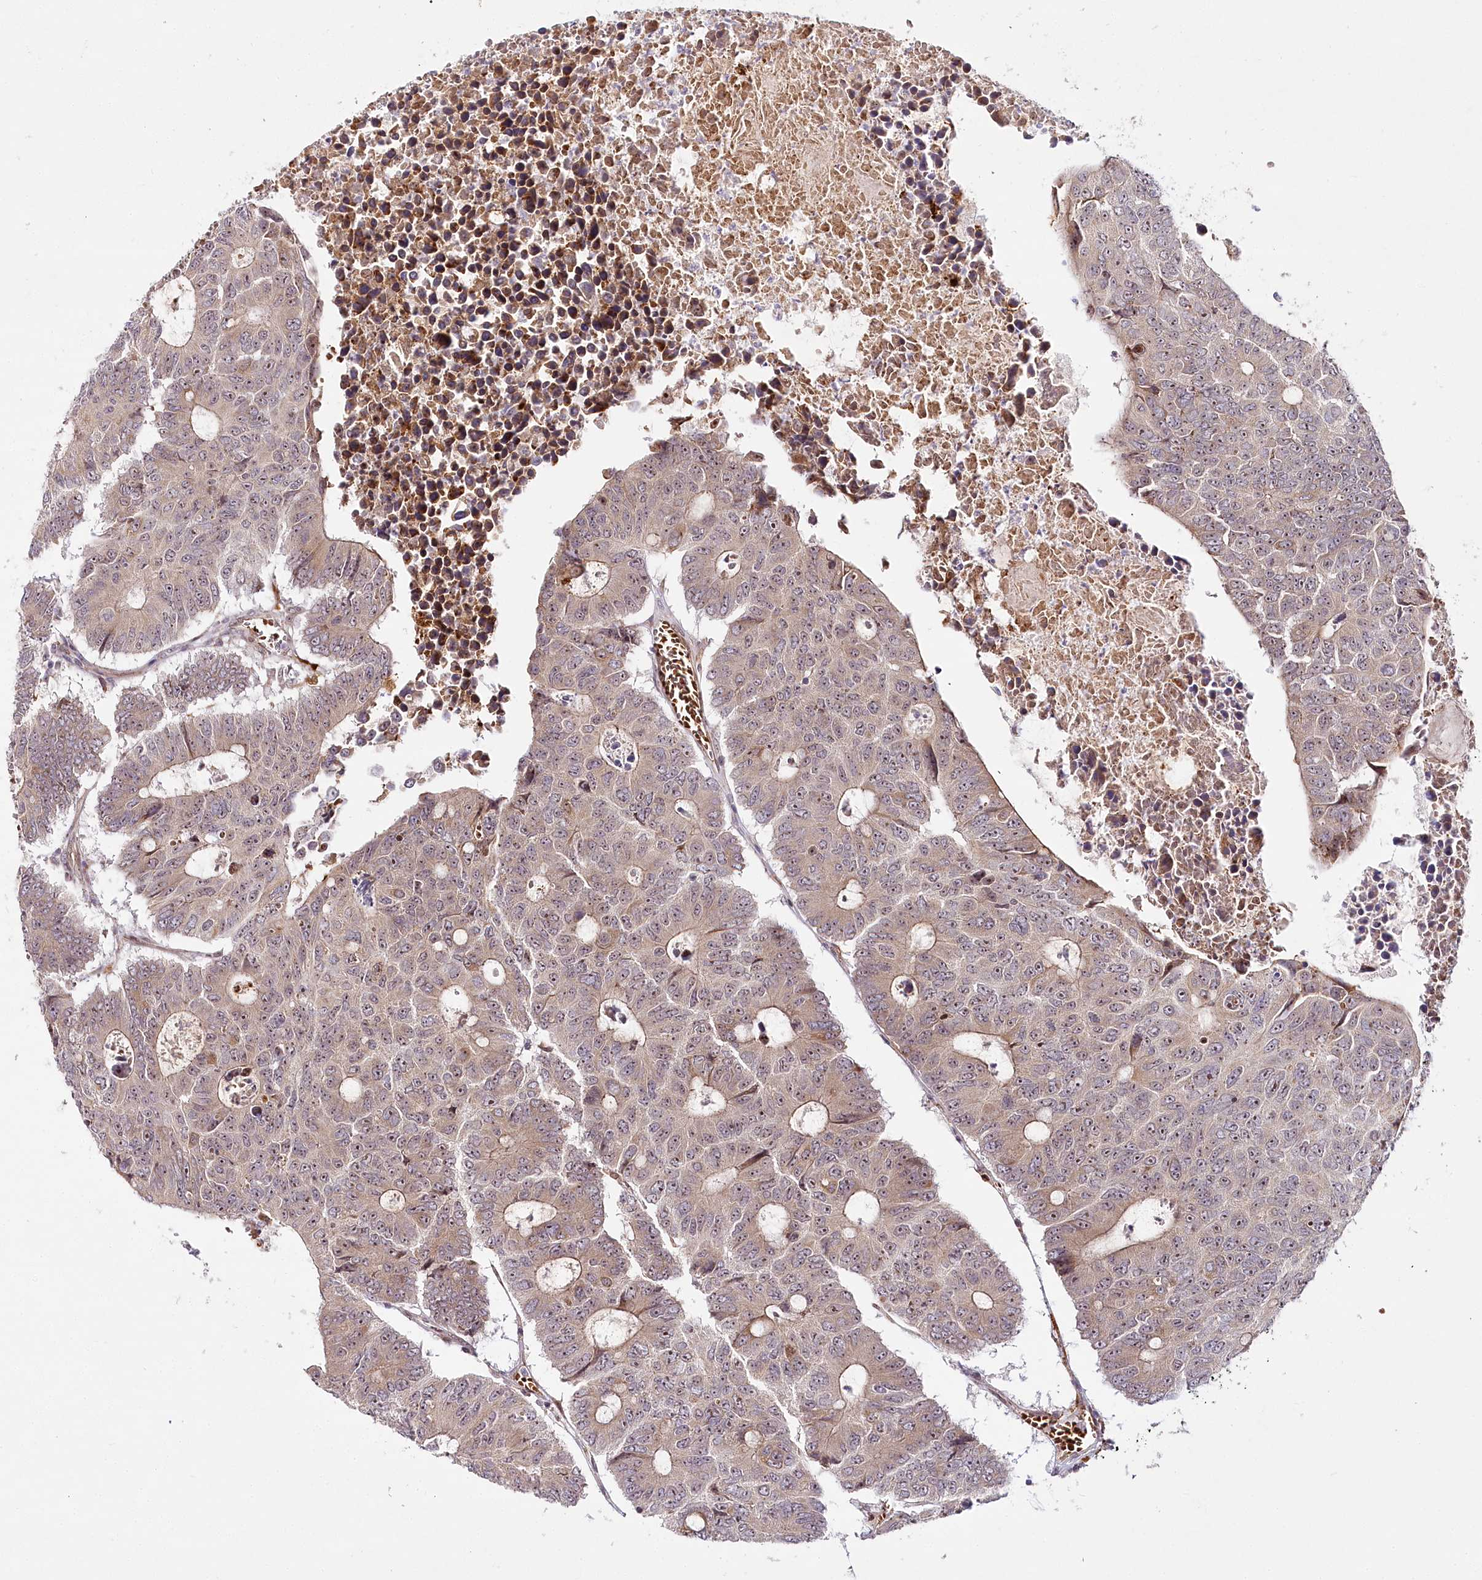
{"staining": {"intensity": "moderate", "quantity": "25%-75%", "location": "cytoplasmic/membranous,nuclear"}, "tissue": "colorectal cancer", "cell_type": "Tumor cells", "image_type": "cancer", "snomed": [{"axis": "morphology", "description": "Adenocarcinoma, NOS"}, {"axis": "topography", "description": "Colon"}], "caption": "Tumor cells reveal medium levels of moderate cytoplasmic/membranous and nuclear positivity in about 25%-75% of cells in colorectal adenocarcinoma. (DAB (3,3'-diaminobenzidine) IHC with brightfield microscopy, high magnification).", "gene": "WDR36", "patient": {"sex": "male", "age": 87}}